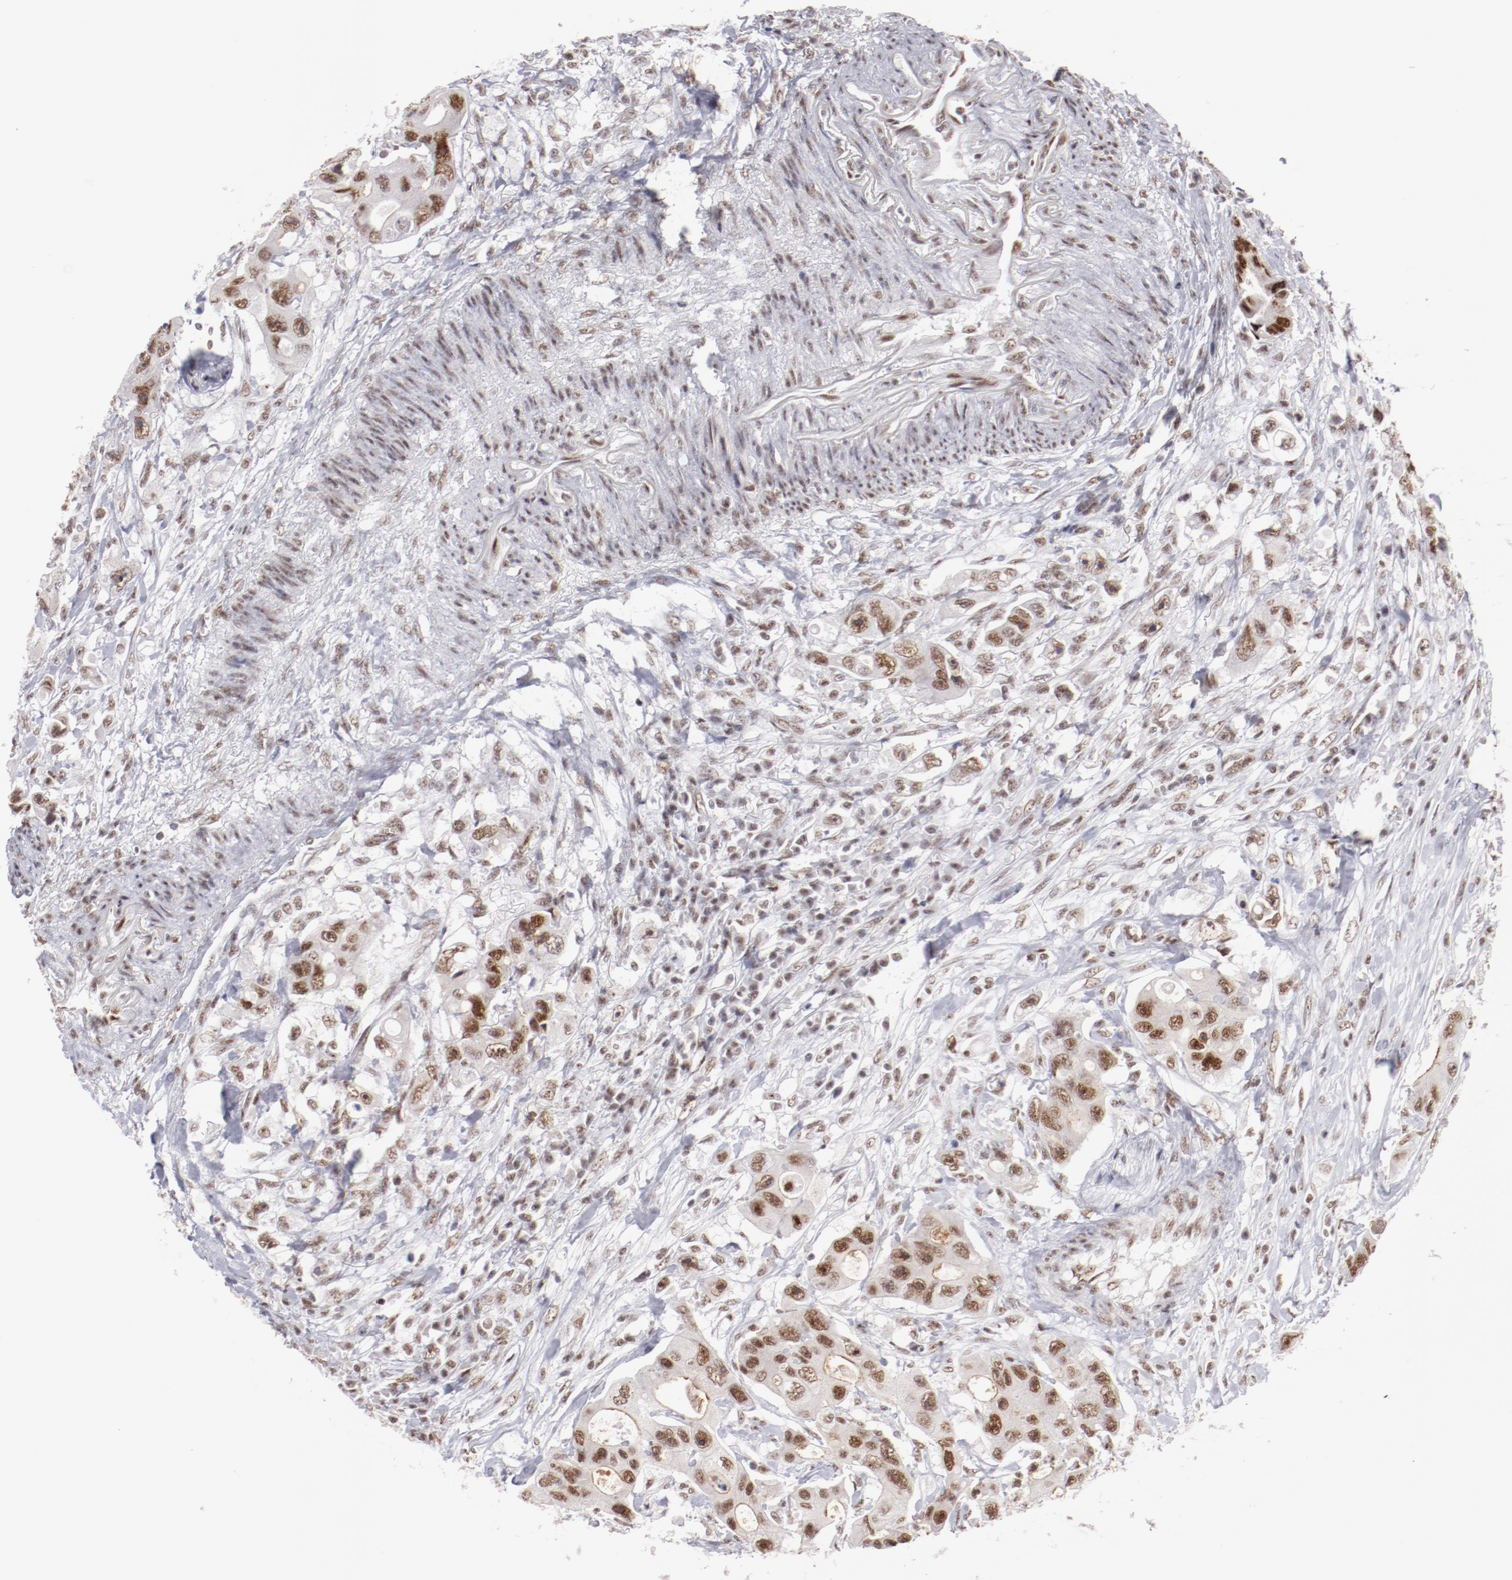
{"staining": {"intensity": "moderate", "quantity": ">75%", "location": "nuclear"}, "tissue": "colorectal cancer", "cell_type": "Tumor cells", "image_type": "cancer", "snomed": [{"axis": "morphology", "description": "Adenocarcinoma, NOS"}, {"axis": "topography", "description": "Colon"}], "caption": "Immunohistochemical staining of human adenocarcinoma (colorectal) demonstrates moderate nuclear protein expression in about >75% of tumor cells.", "gene": "TFAP4", "patient": {"sex": "female", "age": 46}}